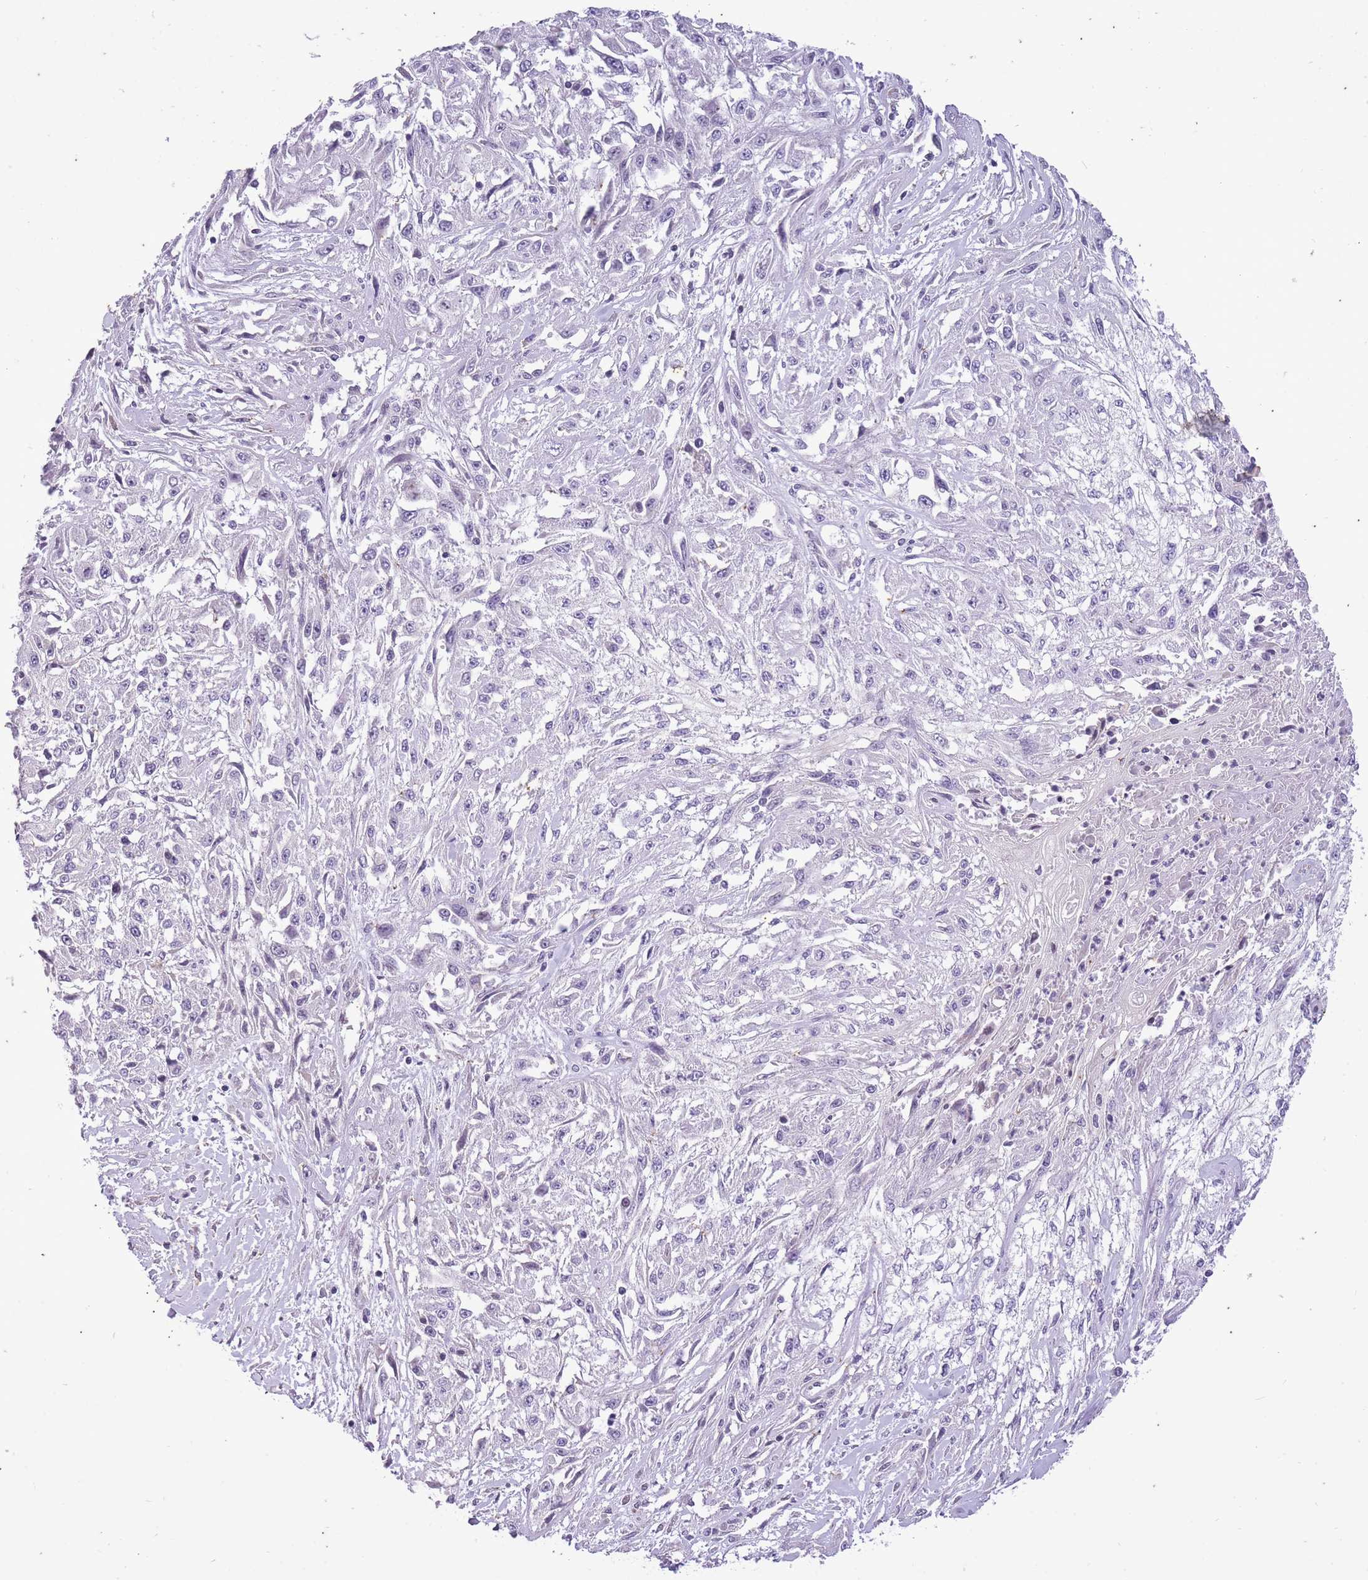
{"staining": {"intensity": "negative", "quantity": "none", "location": "none"}, "tissue": "skin cancer", "cell_type": "Tumor cells", "image_type": "cancer", "snomed": [{"axis": "morphology", "description": "Squamous cell carcinoma, NOS"}, {"axis": "morphology", "description": "Squamous cell carcinoma, metastatic, NOS"}, {"axis": "topography", "description": "Skin"}, {"axis": "topography", "description": "Lymph node"}], "caption": "Human skin metastatic squamous cell carcinoma stained for a protein using immunohistochemistry (IHC) reveals no expression in tumor cells.", "gene": "CNTNAP3", "patient": {"sex": "male", "age": 75}}